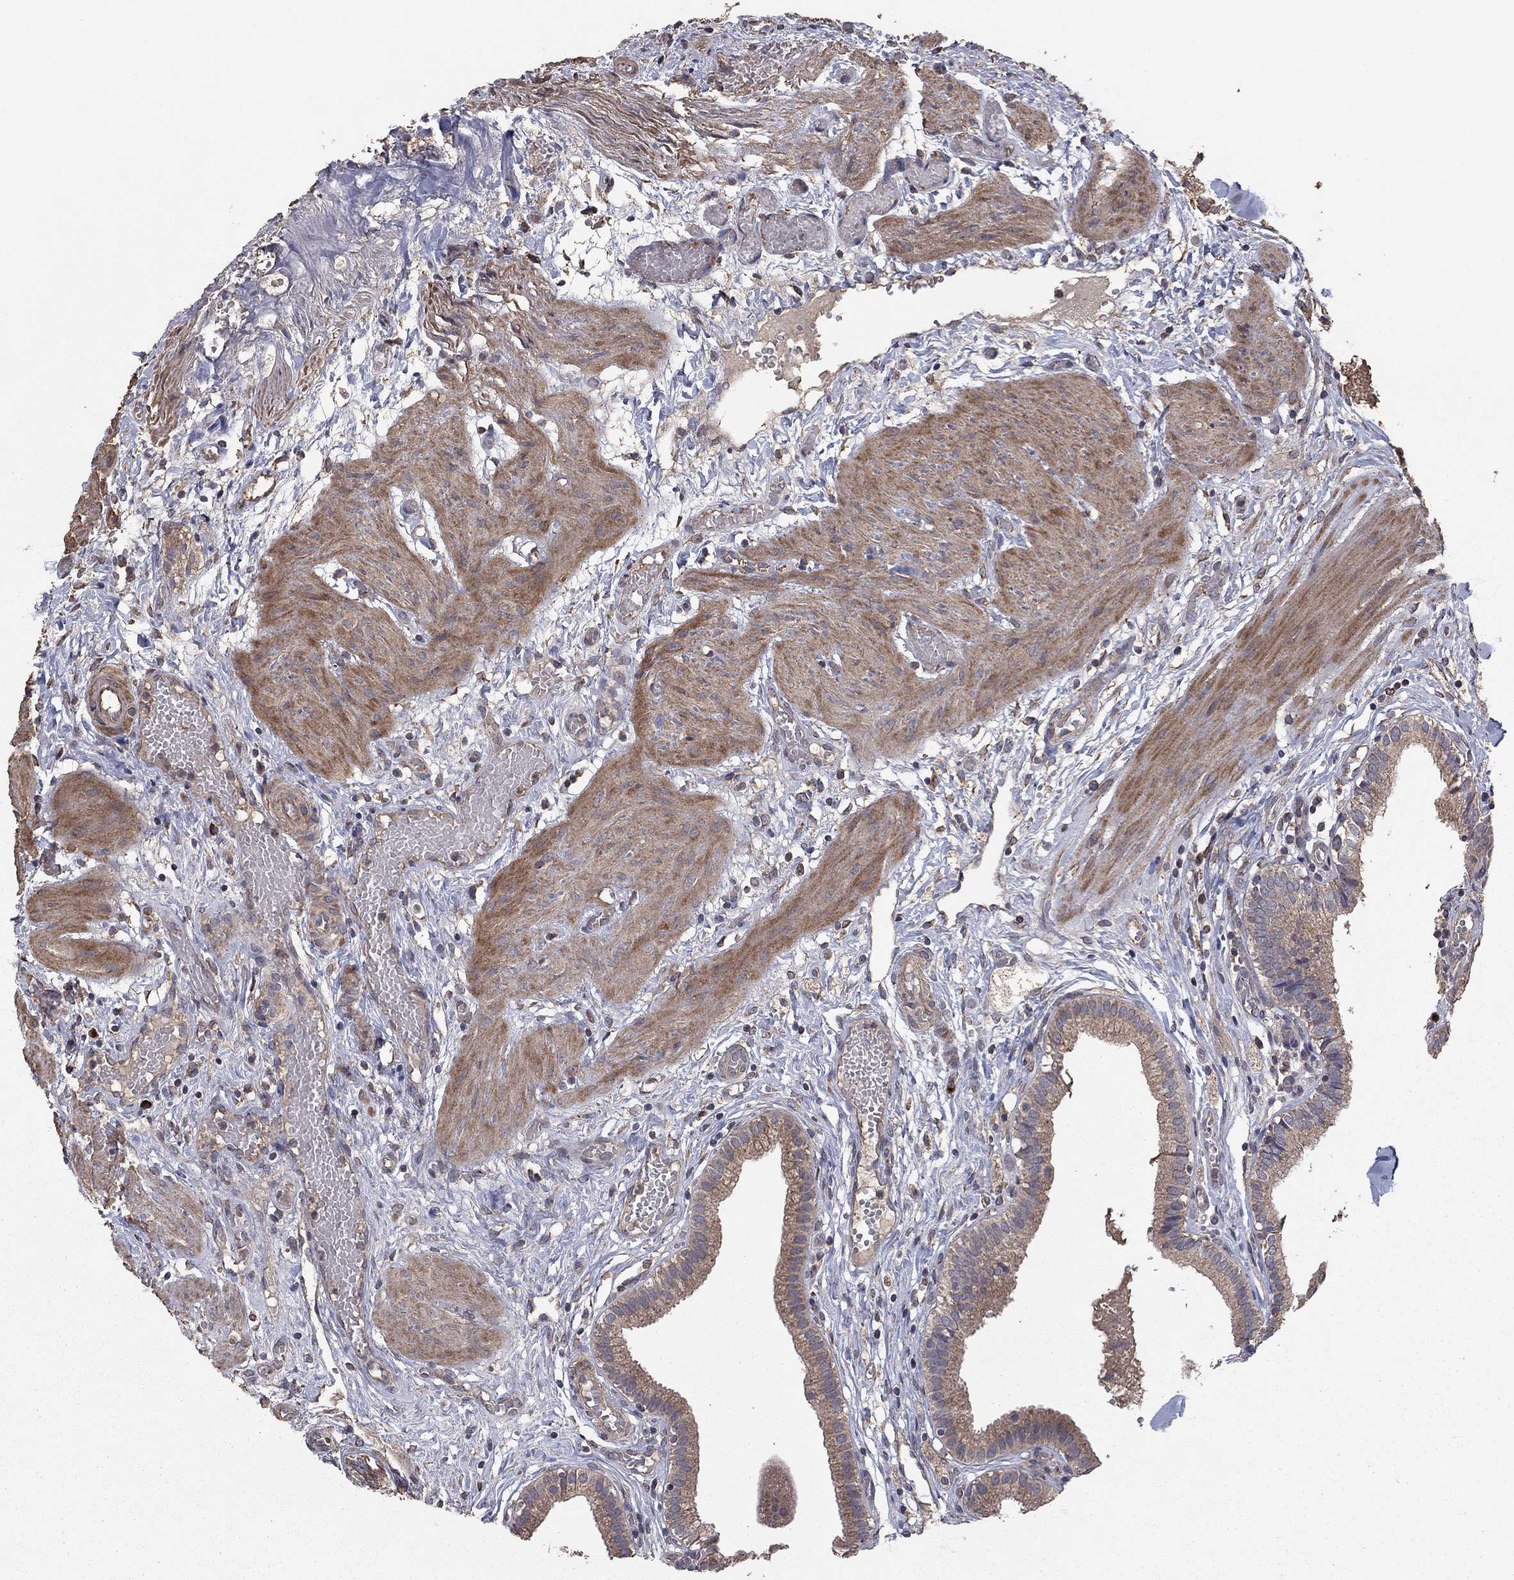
{"staining": {"intensity": "moderate", "quantity": "25%-75%", "location": "cytoplasmic/membranous"}, "tissue": "gallbladder", "cell_type": "Glandular cells", "image_type": "normal", "snomed": [{"axis": "morphology", "description": "Normal tissue, NOS"}, {"axis": "topography", "description": "Gallbladder"}], "caption": "This micrograph reveals benign gallbladder stained with immunohistochemistry to label a protein in brown. The cytoplasmic/membranous of glandular cells show moderate positivity for the protein. Nuclei are counter-stained blue.", "gene": "FLT4", "patient": {"sex": "female", "age": 24}}